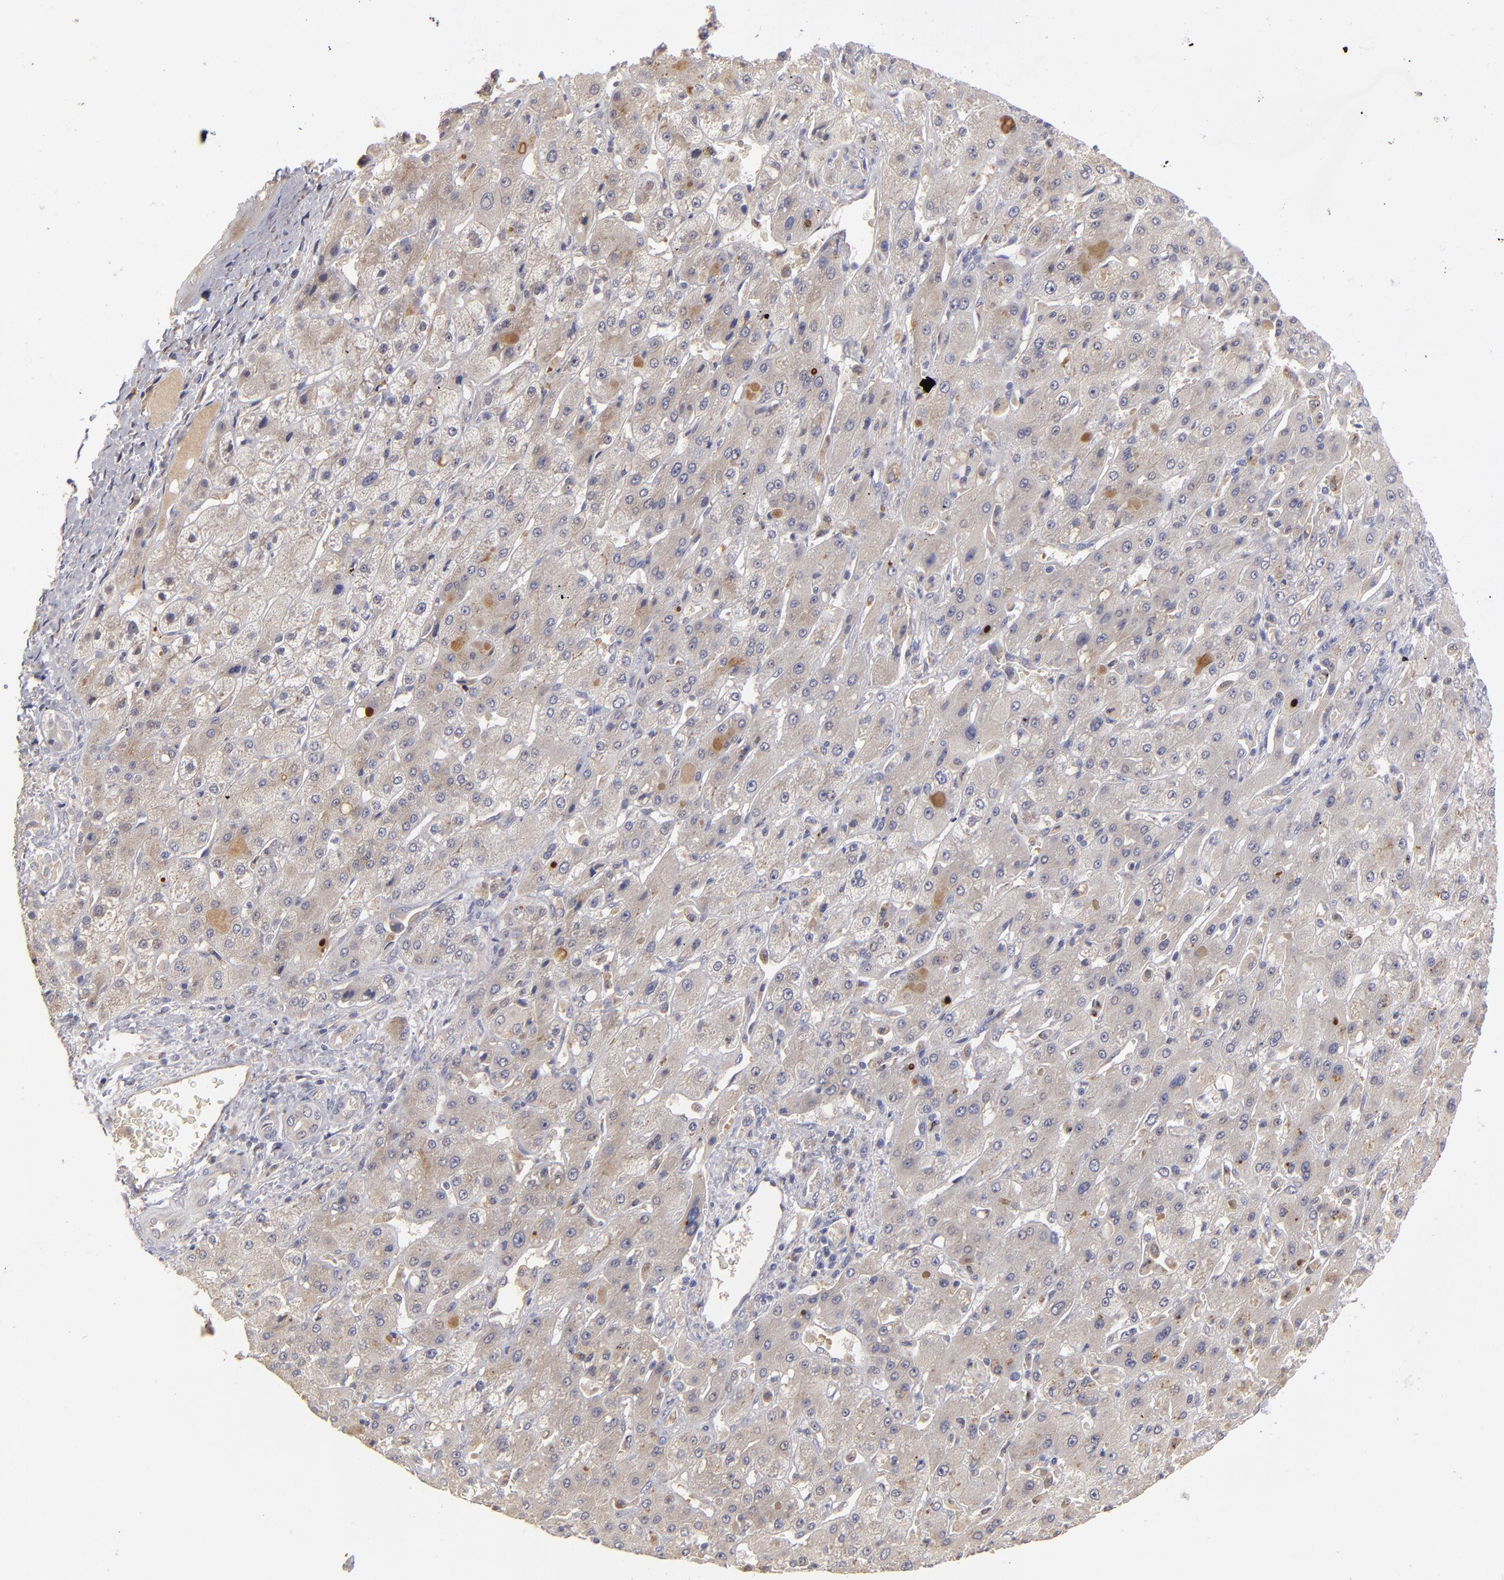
{"staining": {"intensity": "weak", "quantity": "<25%", "location": "cytoplasmic/membranous"}, "tissue": "liver cancer", "cell_type": "Tumor cells", "image_type": "cancer", "snomed": [{"axis": "morphology", "description": "Cholangiocarcinoma"}, {"axis": "topography", "description": "Liver"}], "caption": "A micrograph of human liver cancer (cholangiocarcinoma) is negative for staining in tumor cells. (DAB IHC visualized using brightfield microscopy, high magnification).", "gene": "EXD2", "patient": {"sex": "female", "age": 52}}